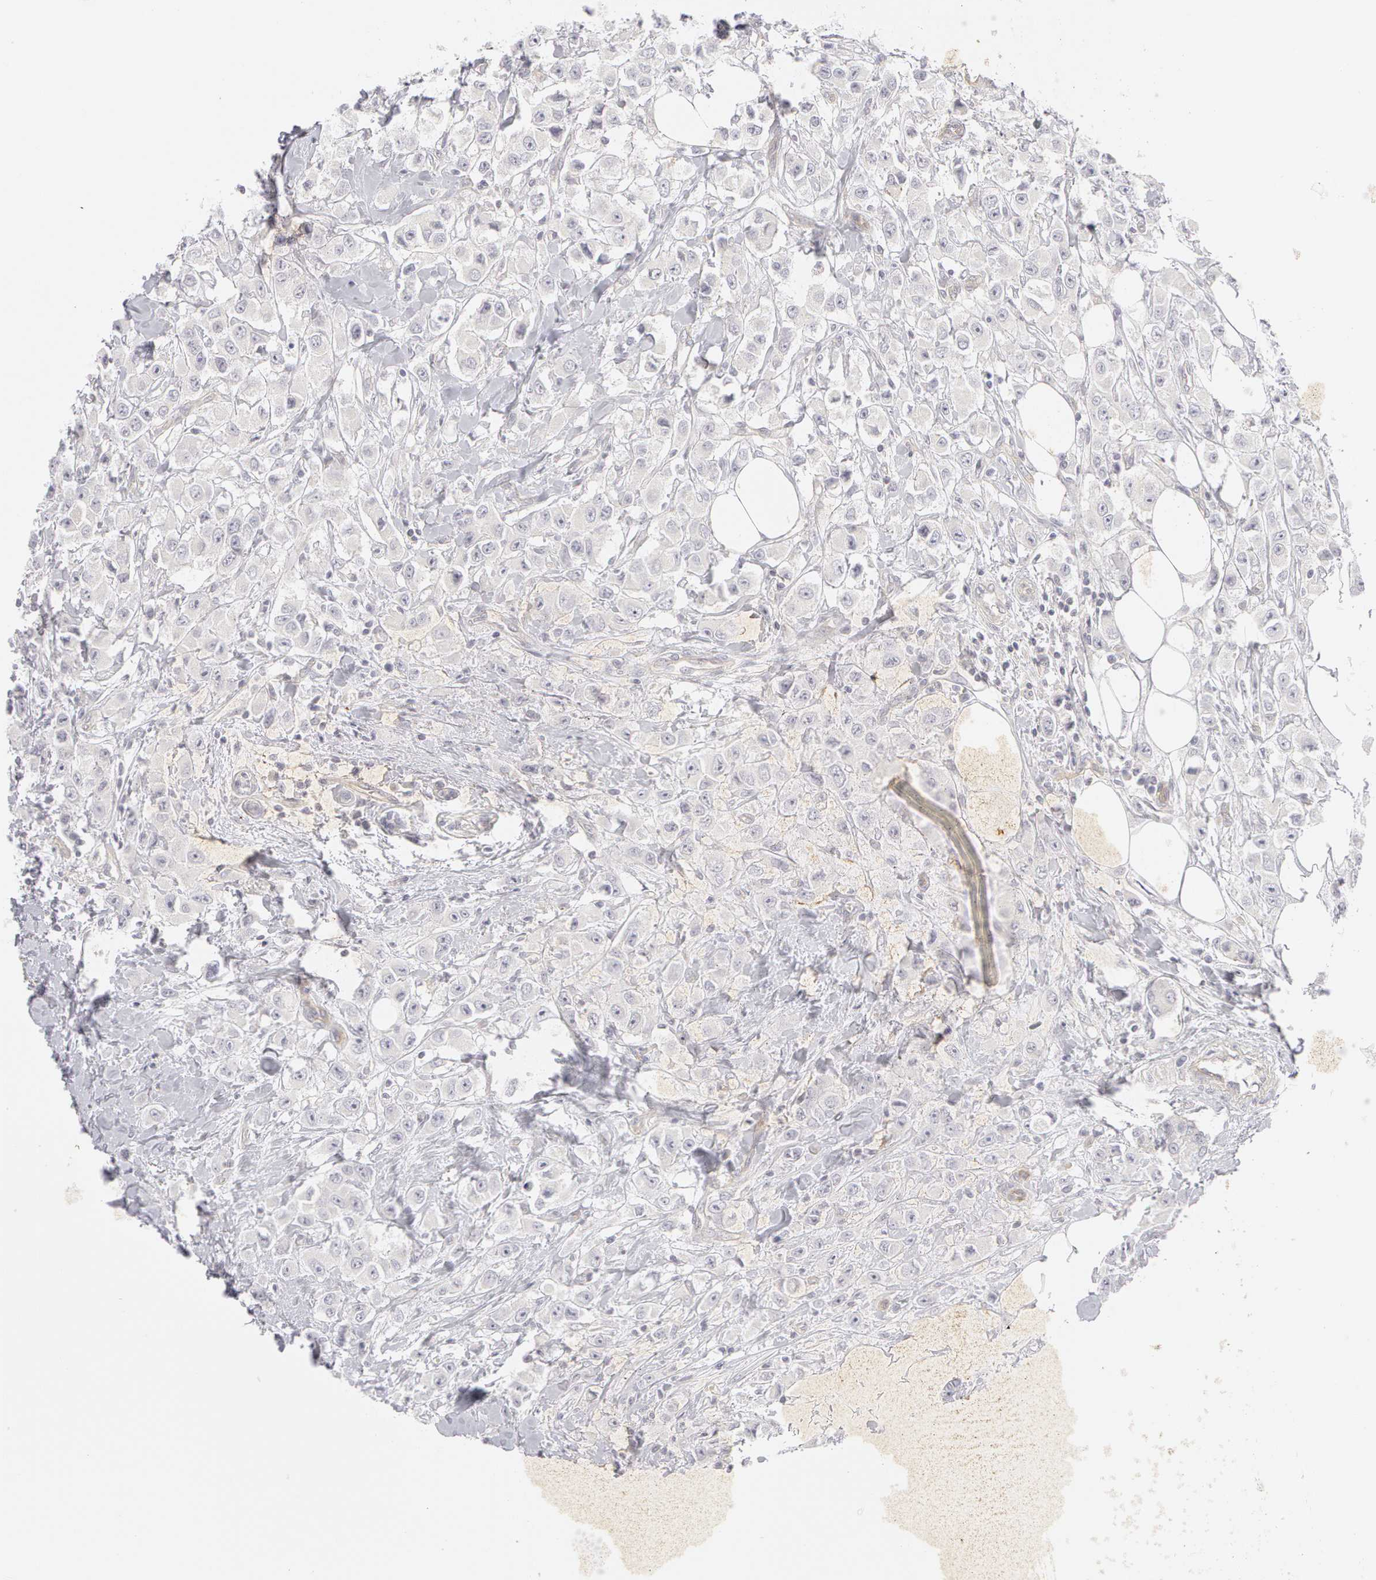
{"staining": {"intensity": "negative", "quantity": "none", "location": "none"}, "tissue": "breast cancer", "cell_type": "Tumor cells", "image_type": "cancer", "snomed": [{"axis": "morphology", "description": "Duct carcinoma"}, {"axis": "topography", "description": "Breast"}], "caption": "Immunohistochemistry (IHC) photomicrograph of intraductal carcinoma (breast) stained for a protein (brown), which exhibits no staining in tumor cells. (DAB (3,3'-diaminobenzidine) IHC with hematoxylin counter stain).", "gene": "ABCB1", "patient": {"sex": "female", "age": 58}}